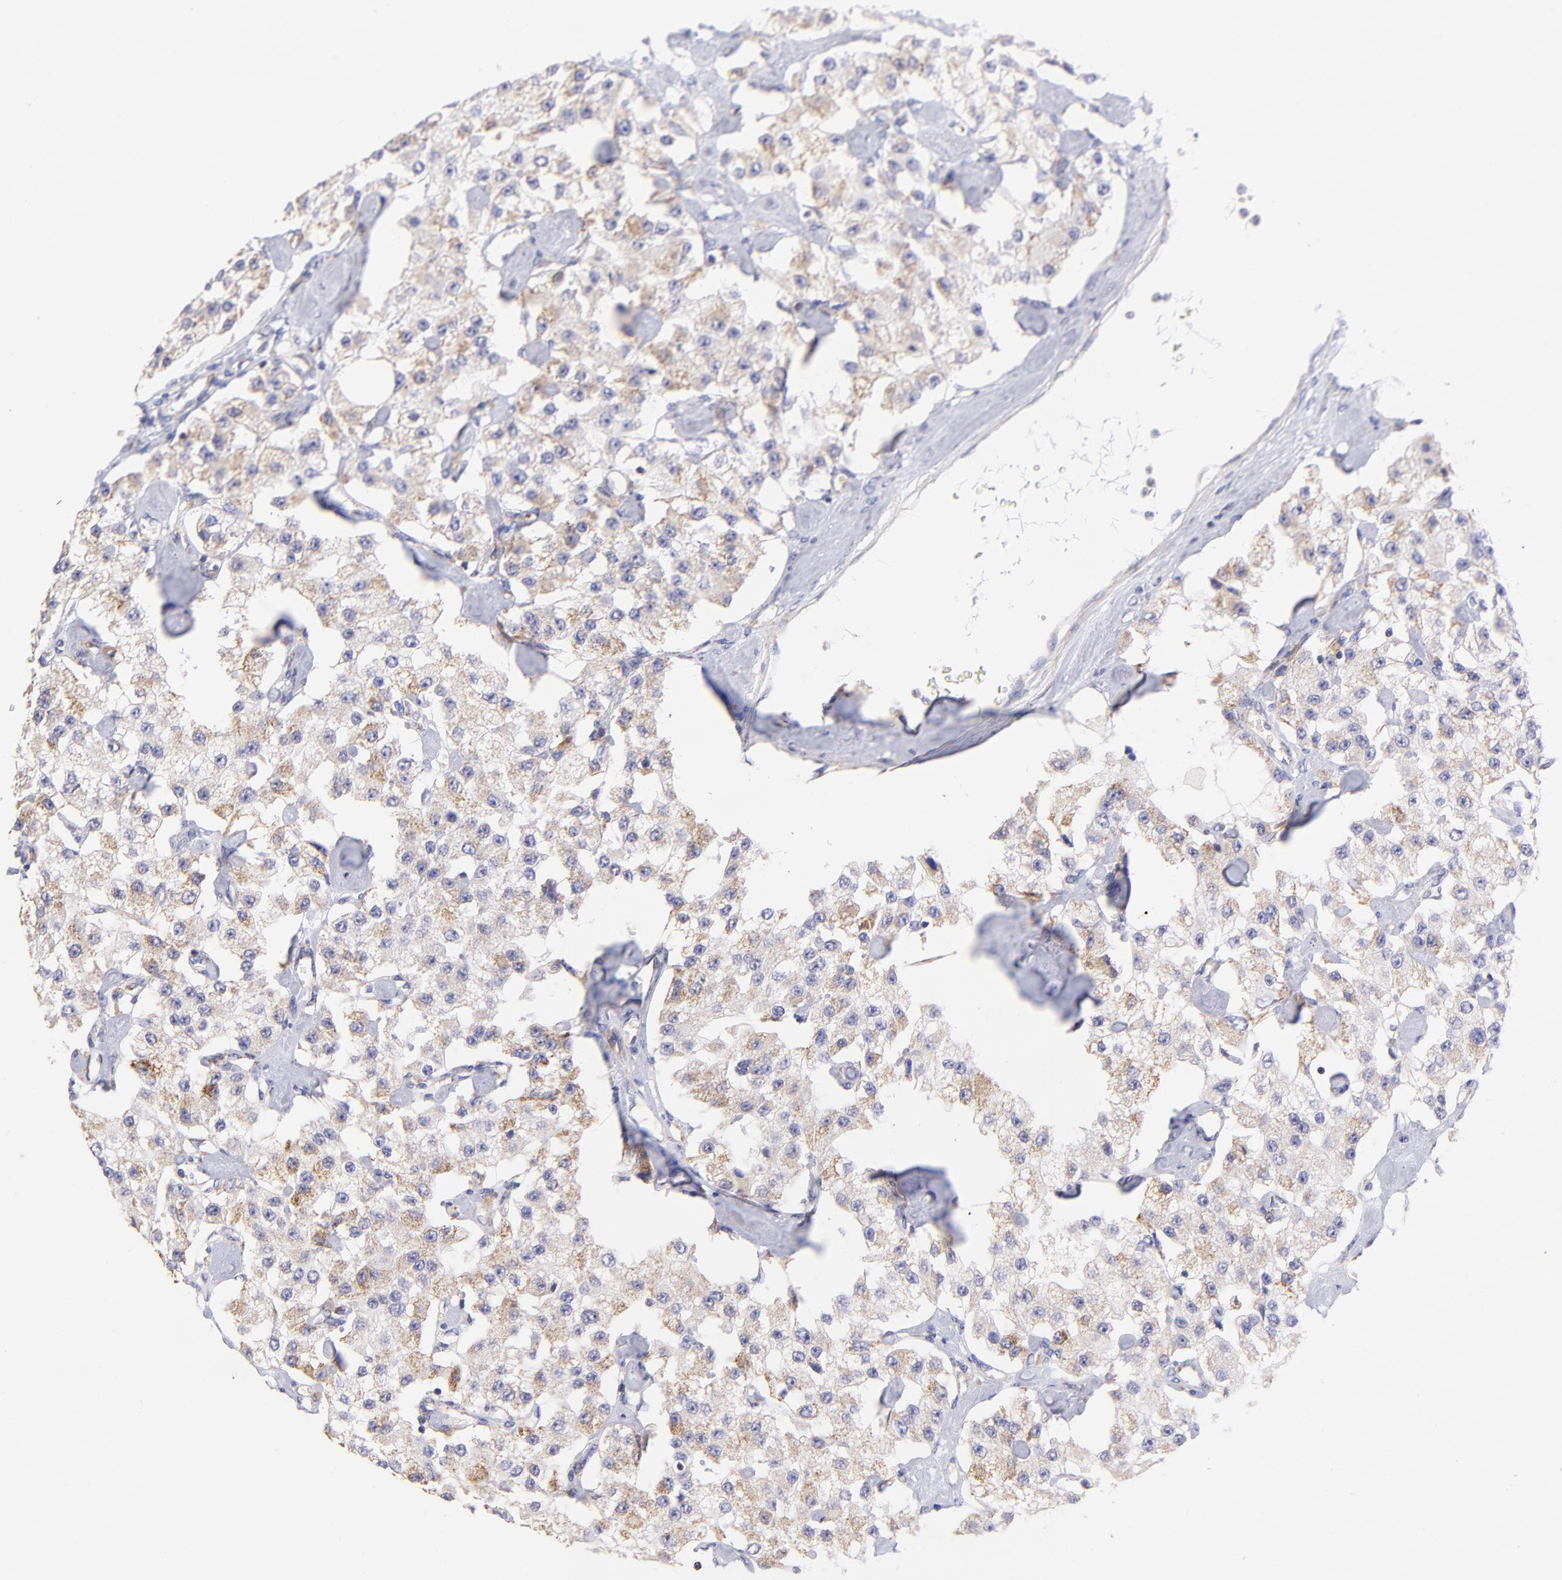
{"staining": {"intensity": "moderate", "quantity": "25%-75%", "location": "cytoplasmic/membranous"}, "tissue": "carcinoid", "cell_type": "Tumor cells", "image_type": "cancer", "snomed": [{"axis": "morphology", "description": "Carcinoid, malignant, NOS"}, {"axis": "topography", "description": "Pancreas"}], "caption": "Protein analysis of carcinoid tissue exhibits moderate cytoplasmic/membranous expression in about 25%-75% of tumor cells.", "gene": "NDUFB7", "patient": {"sex": "male", "age": 41}}